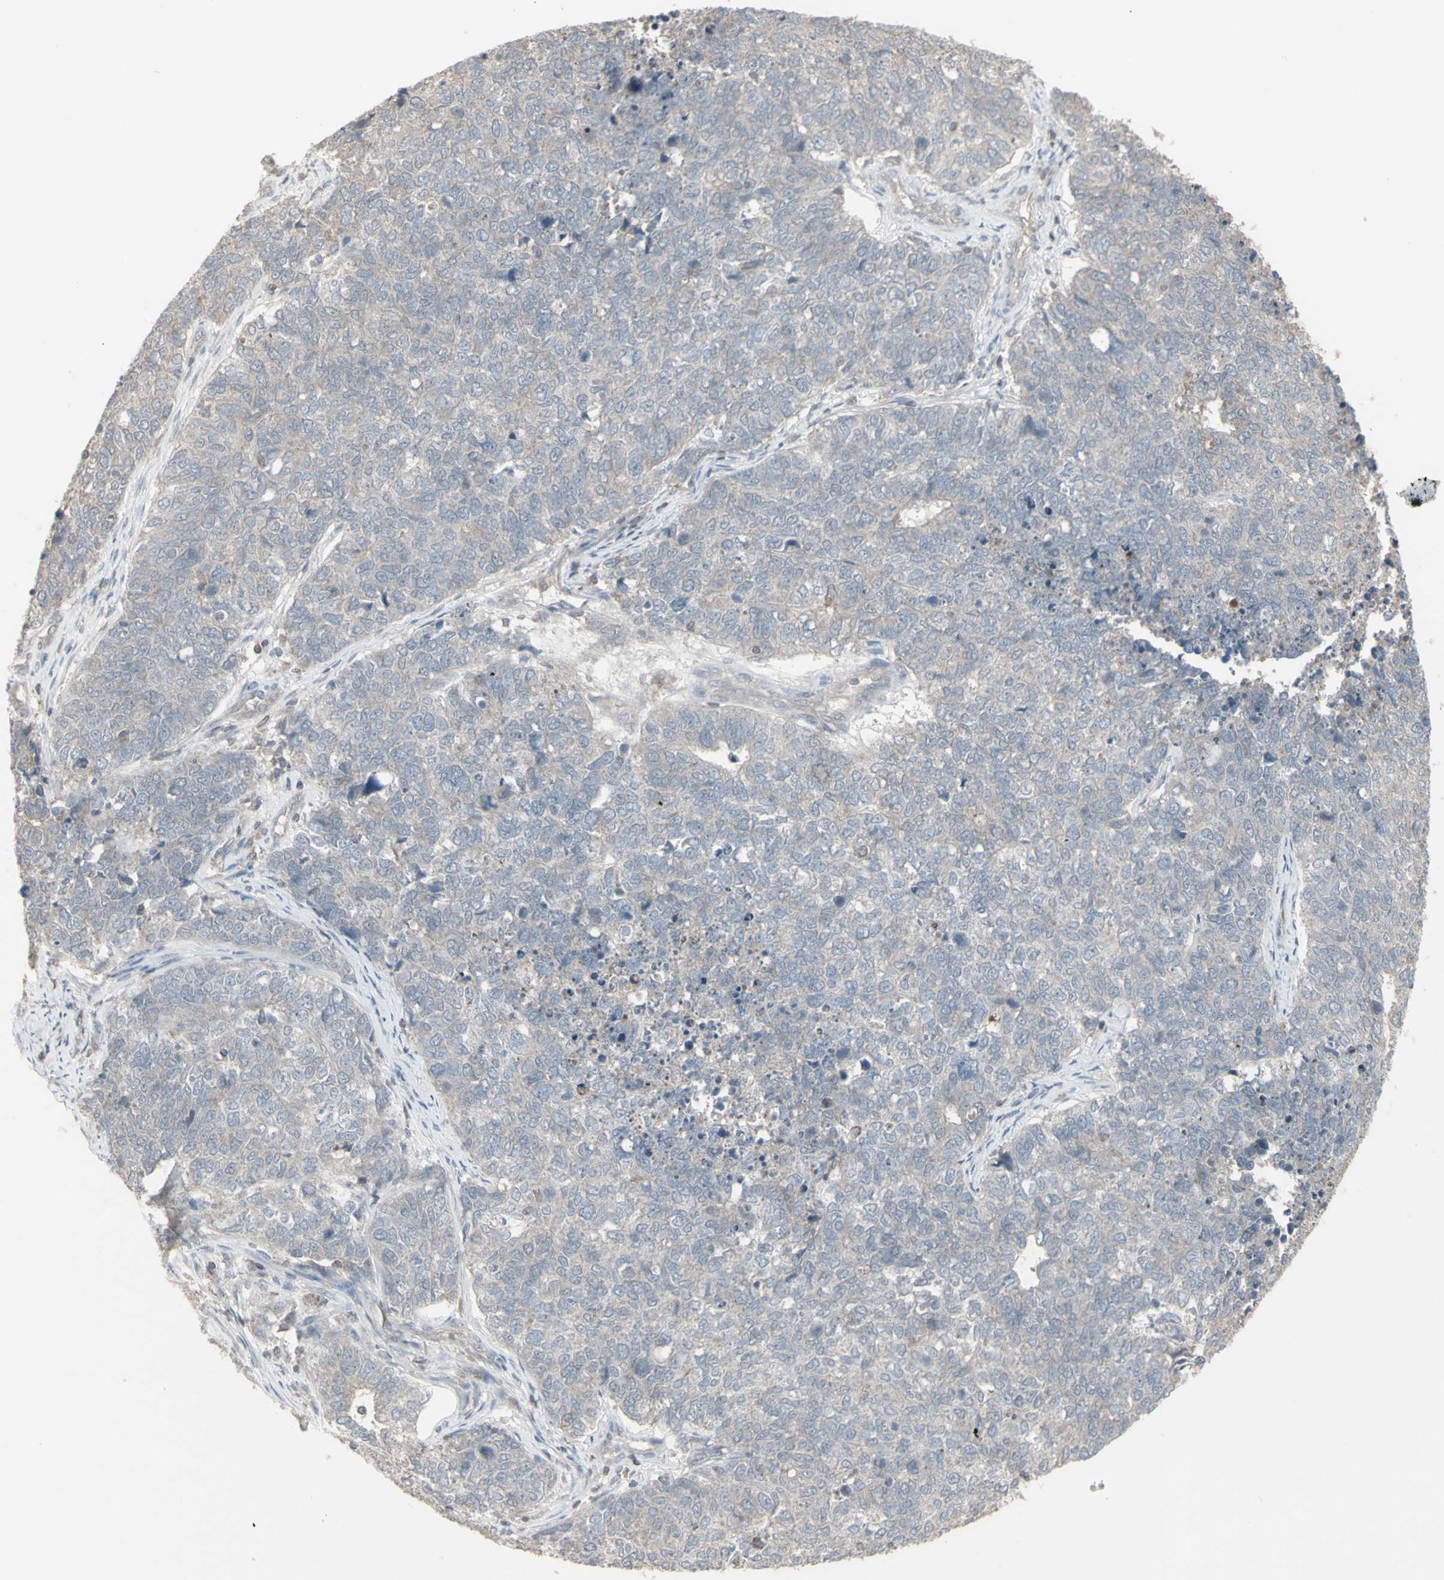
{"staining": {"intensity": "negative", "quantity": "none", "location": "none"}, "tissue": "cervical cancer", "cell_type": "Tumor cells", "image_type": "cancer", "snomed": [{"axis": "morphology", "description": "Squamous cell carcinoma, NOS"}, {"axis": "topography", "description": "Cervix"}], "caption": "IHC image of cervical squamous cell carcinoma stained for a protein (brown), which exhibits no expression in tumor cells. (DAB (3,3'-diaminobenzidine) immunohistochemistry (IHC), high magnification).", "gene": "CSK", "patient": {"sex": "female", "age": 63}}